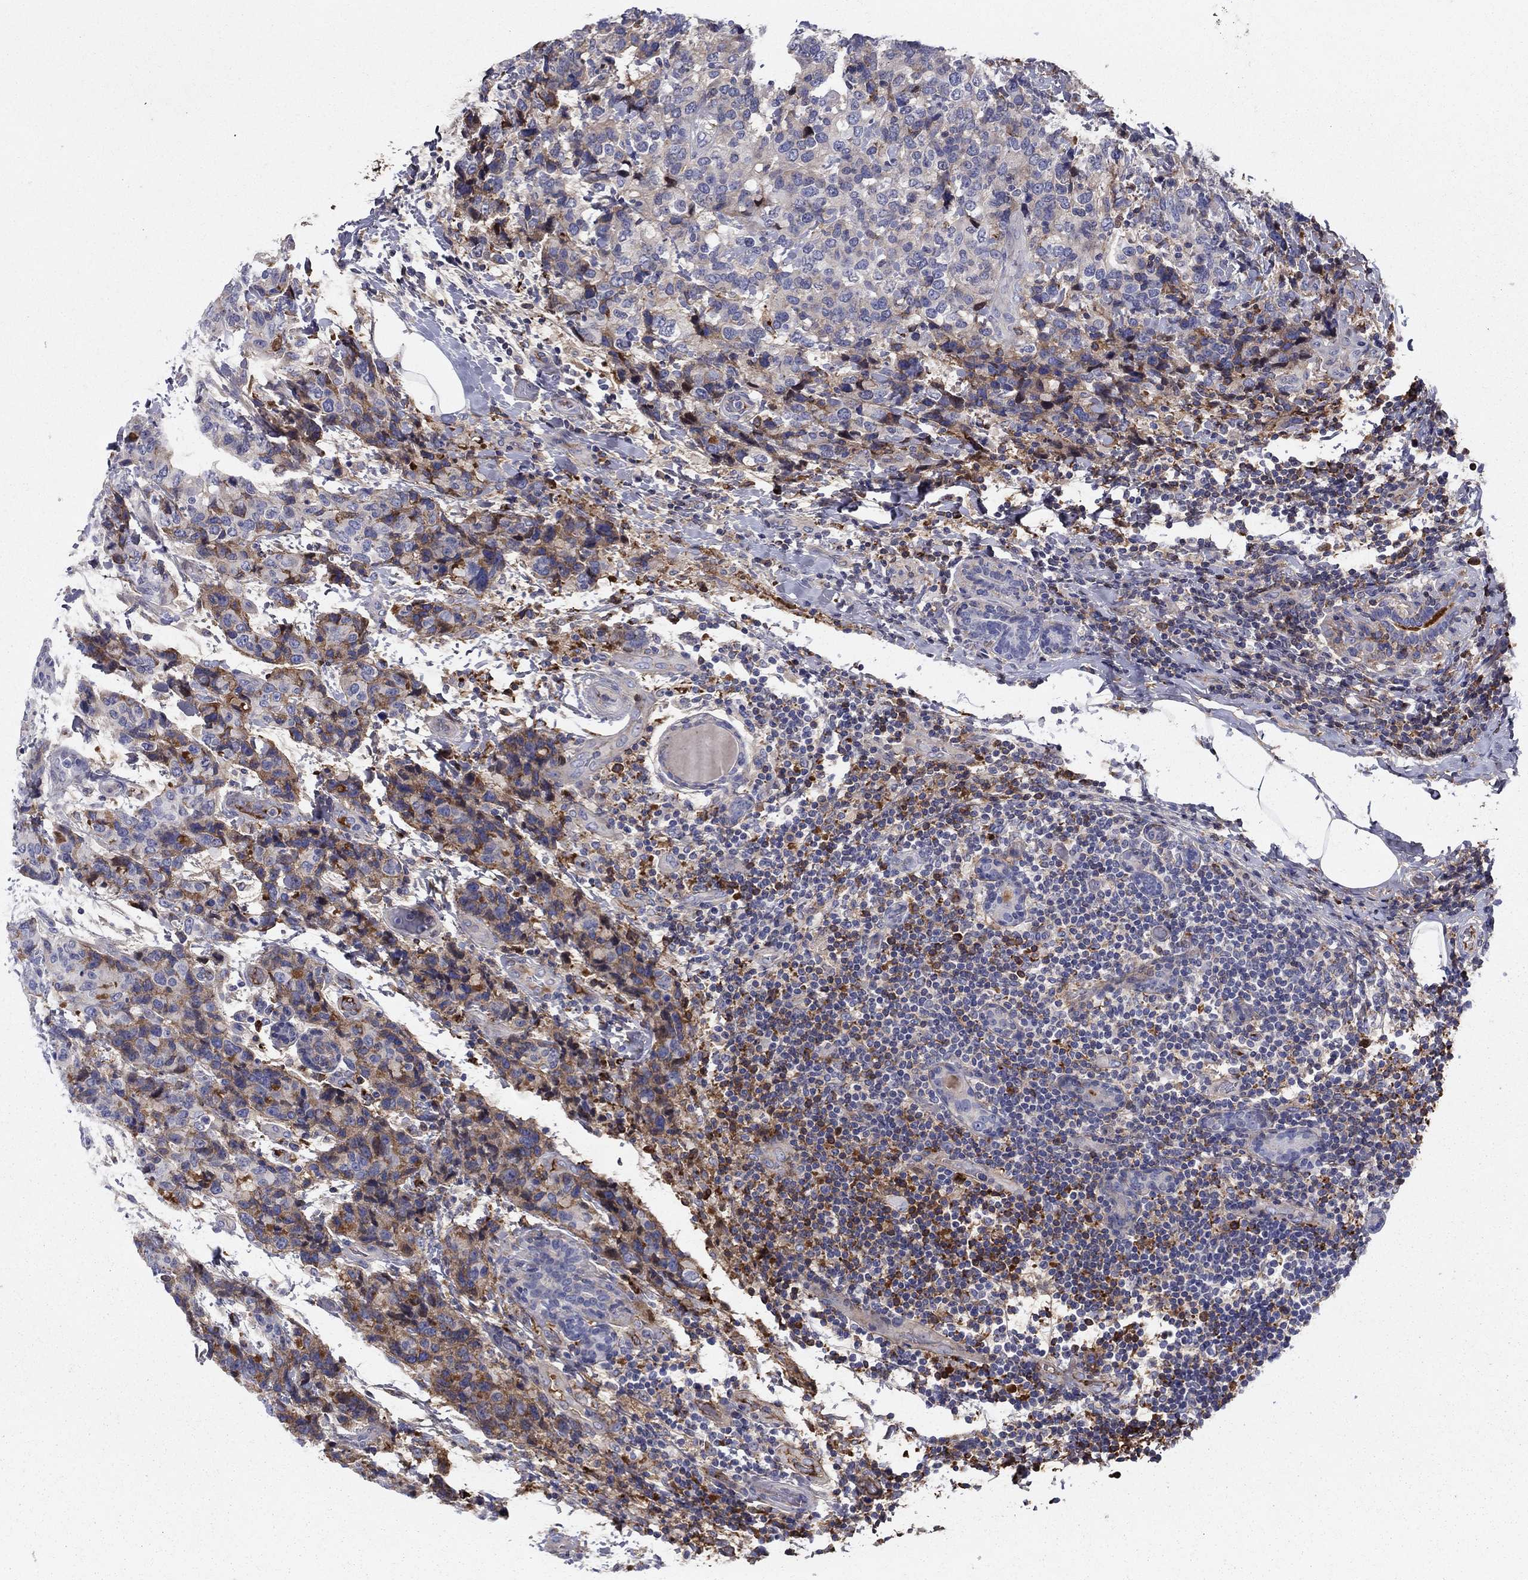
{"staining": {"intensity": "moderate", "quantity": "25%-75%", "location": "cytoplasmic/membranous"}, "tissue": "breast cancer", "cell_type": "Tumor cells", "image_type": "cancer", "snomed": [{"axis": "morphology", "description": "Lobular carcinoma"}, {"axis": "topography", "description": "Breast"}], "caption": "An immunohistochemistry photomicrograph of neoplastic tissue is shown. Protein staining in brown highlights moderate cytoplasmic/membranous positivity in breast cancer within tumor cells.", "gene": "HPX", "patient": {"sex": "female", "age": 59}}